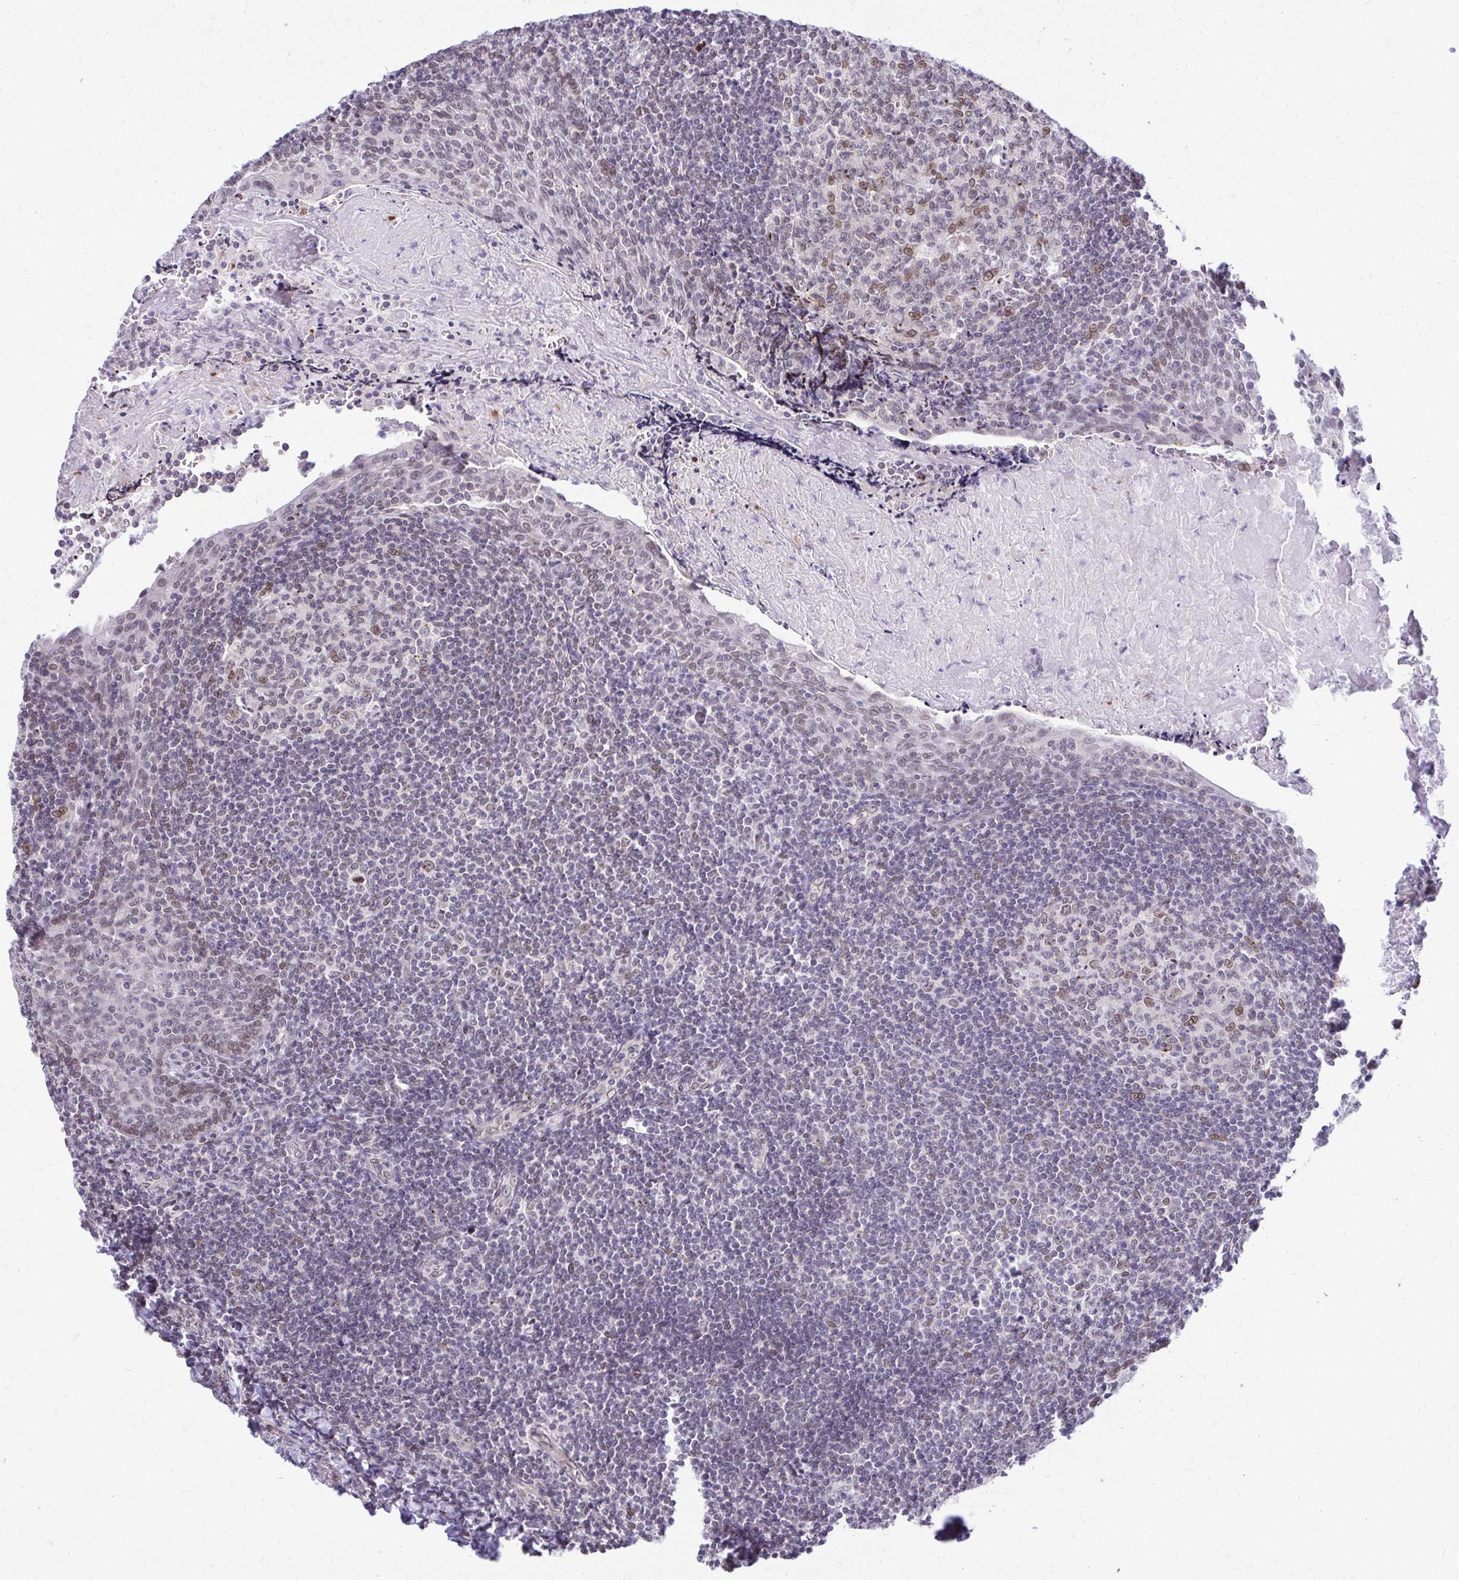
{"staining": {"intensity": "moderate", "quantity": "<25%", "location": "cytoplasmic/membranous,nuclear"}, "tissue": "tonsil", "cell_type": "Germinal center cells", "image_type": "normal", "snomed": [{"axis": "morphology", "description": "Normal tissue, NOS"}, {"axis": "morphology", "description": "Inflammation, NOS"}, {"axis": "topography", "description": "Tonsil"}], "caption": "Immunohistochemical staining of benign human tonsil demonstrates moderate cytoplasmic/membranous,nuclear protein positivity in approximately <25% of germinal center cells.", "gene": "BANF1", "patient": {"sex": "female", "age": 31}}